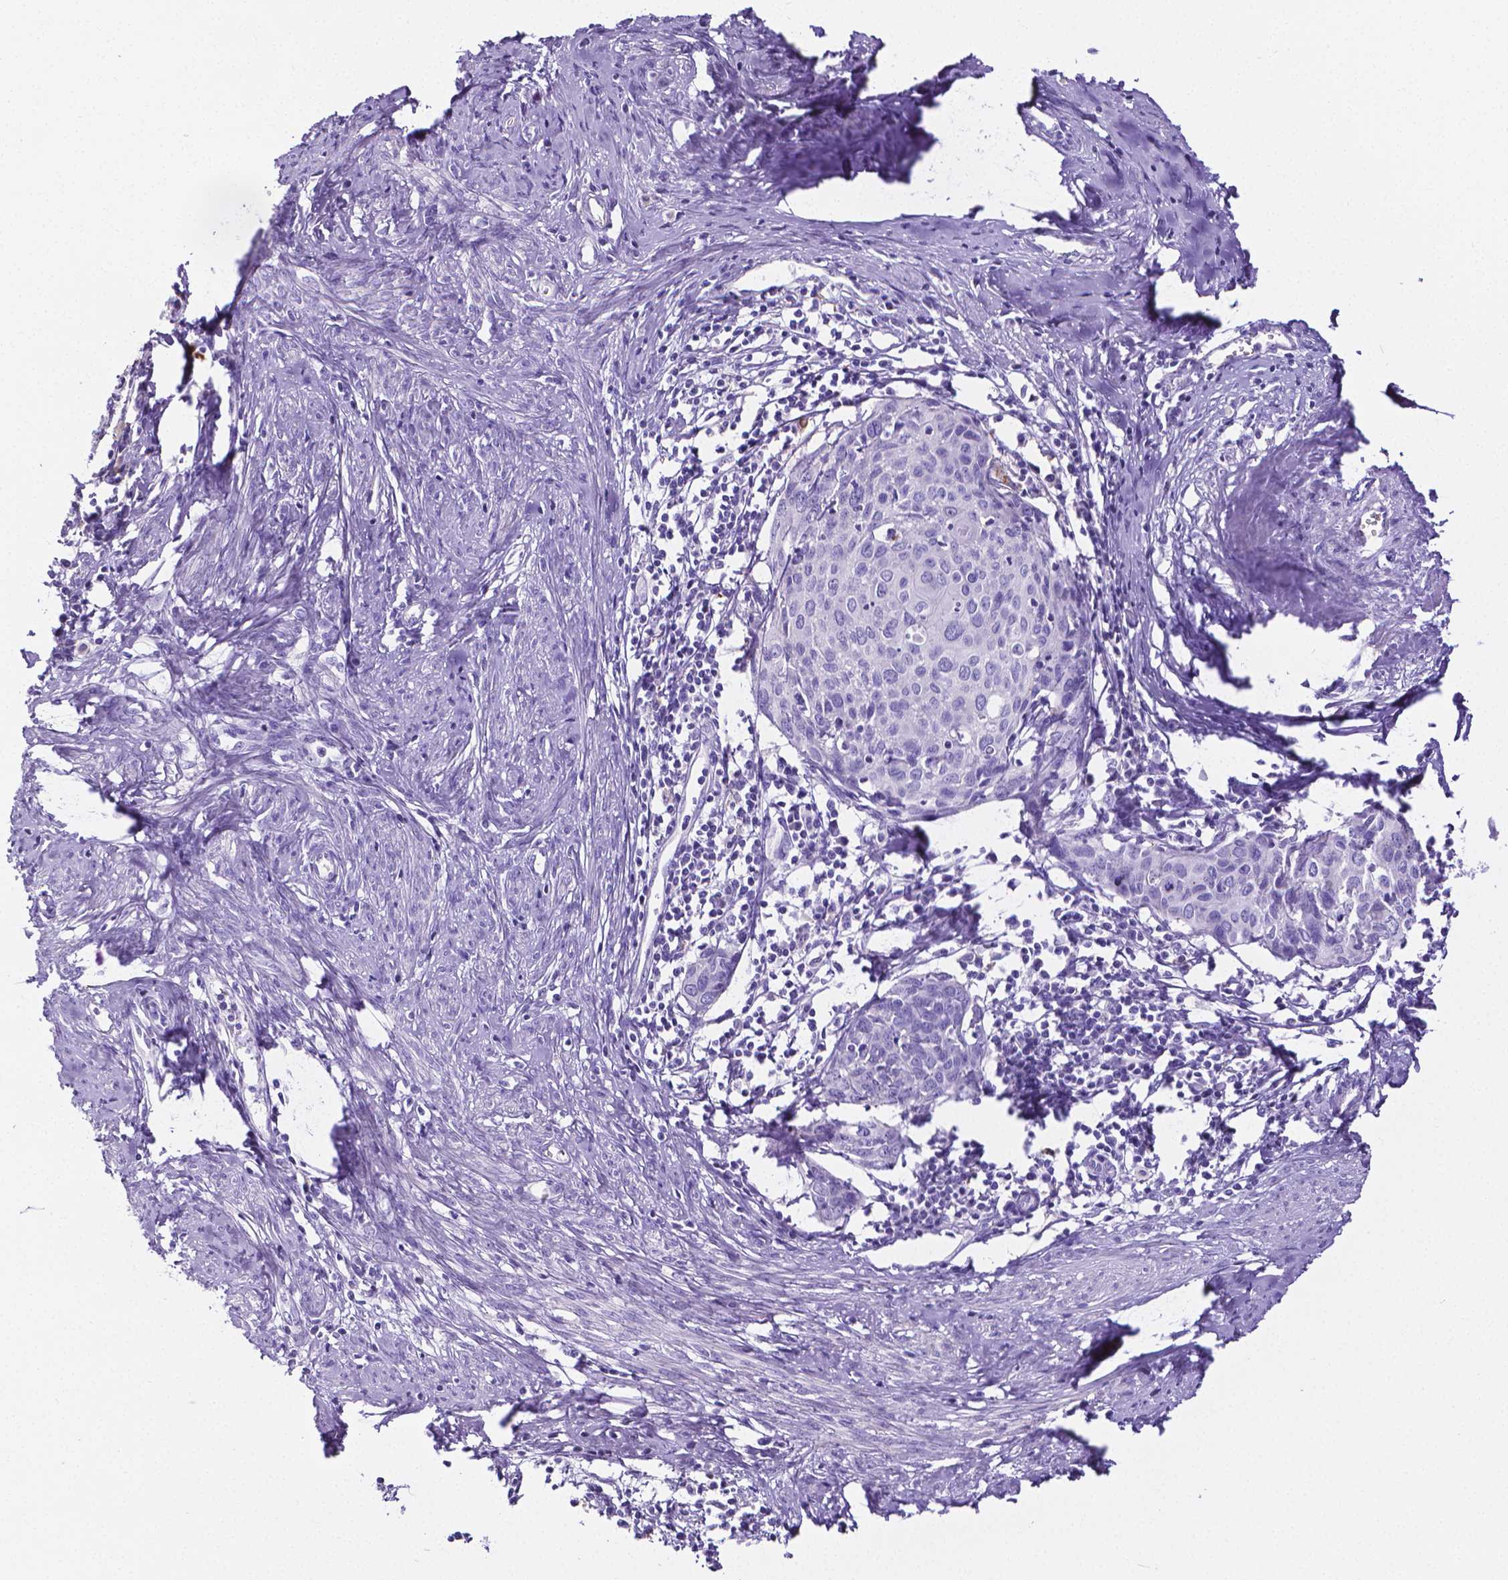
{"staining": {"intensity": "negative", "quantity": "none", "location": "none"}, "tissue": "cervical cancer", "cell_type": "Tumor cells", "image_type": "cancer", "snomed": [{"axis": "morphology", "description": "Squamous cell carcinoma, NOS"}, {"axis": "topography", "description": "Cervix"}], "caption": "The immunohistochemistry micrograph has no significant staining in tumor cells of cervical squamous cell carcinoma tissue.", "gene": "MMP9", "patient": {"sex": "female", "age": 62}}